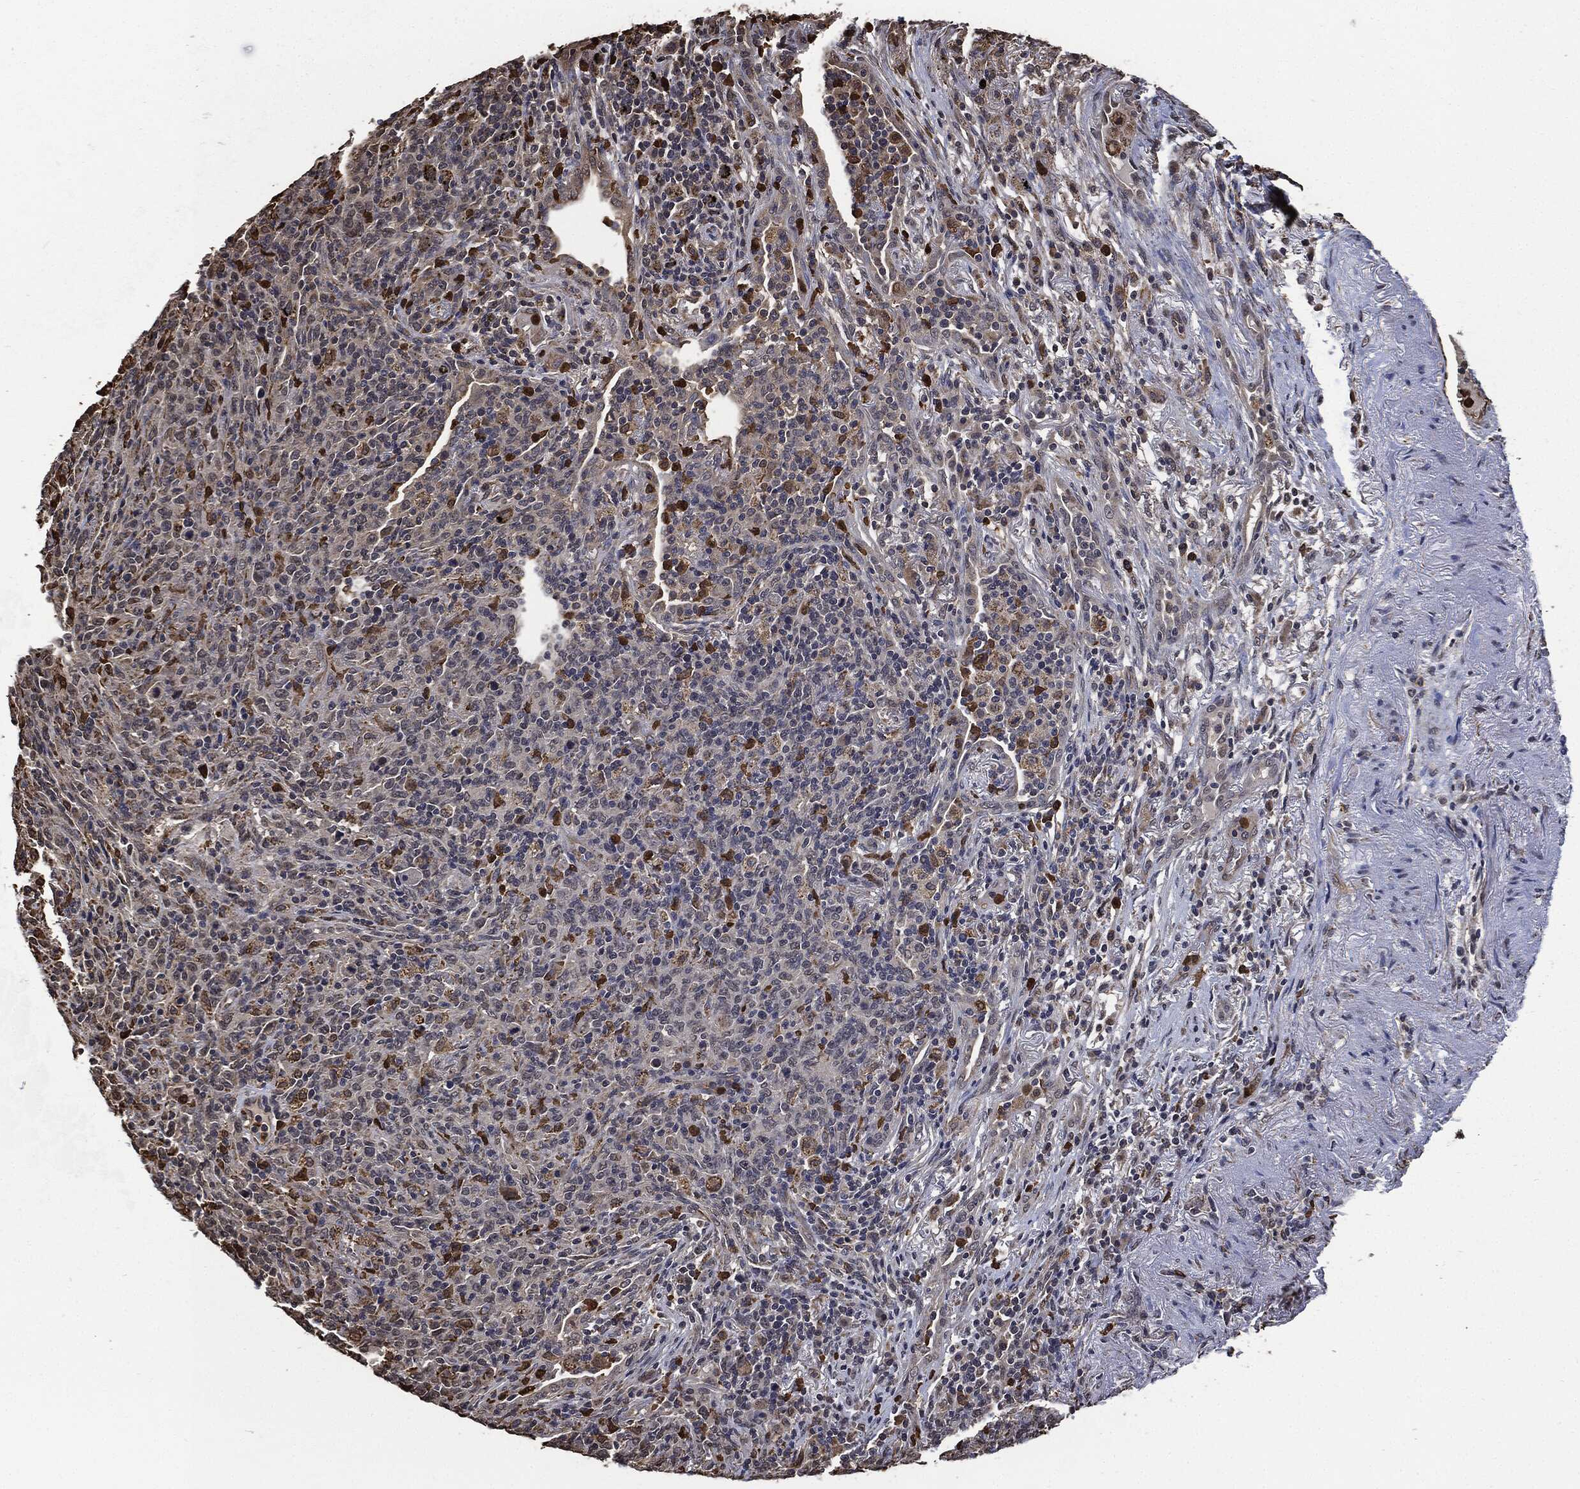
{"staining": {"intensity": "weak", "quantity": "25%-75%", "location": "cytoplasmic/membranous"}, "tissue": "lymphoma", "cell_type": "Tumor cells", "image_type": "cancer", "snomed": [{"axis": "morphology", "description": "Malignant lymphoma, non-Hodgkin's type, High grade"}, {"axis": "topography", "description": "Lung"}], "caption": "Human malignant lymphoma, non-Hodgkin's type (high-grade) stained with a brown dye reveals weak cytoplasmic/membranous positive expression in approximately 25%-75% of tumor cells.", "gene": "S100A9", "patient": {"sex": "male", "age": 79}}